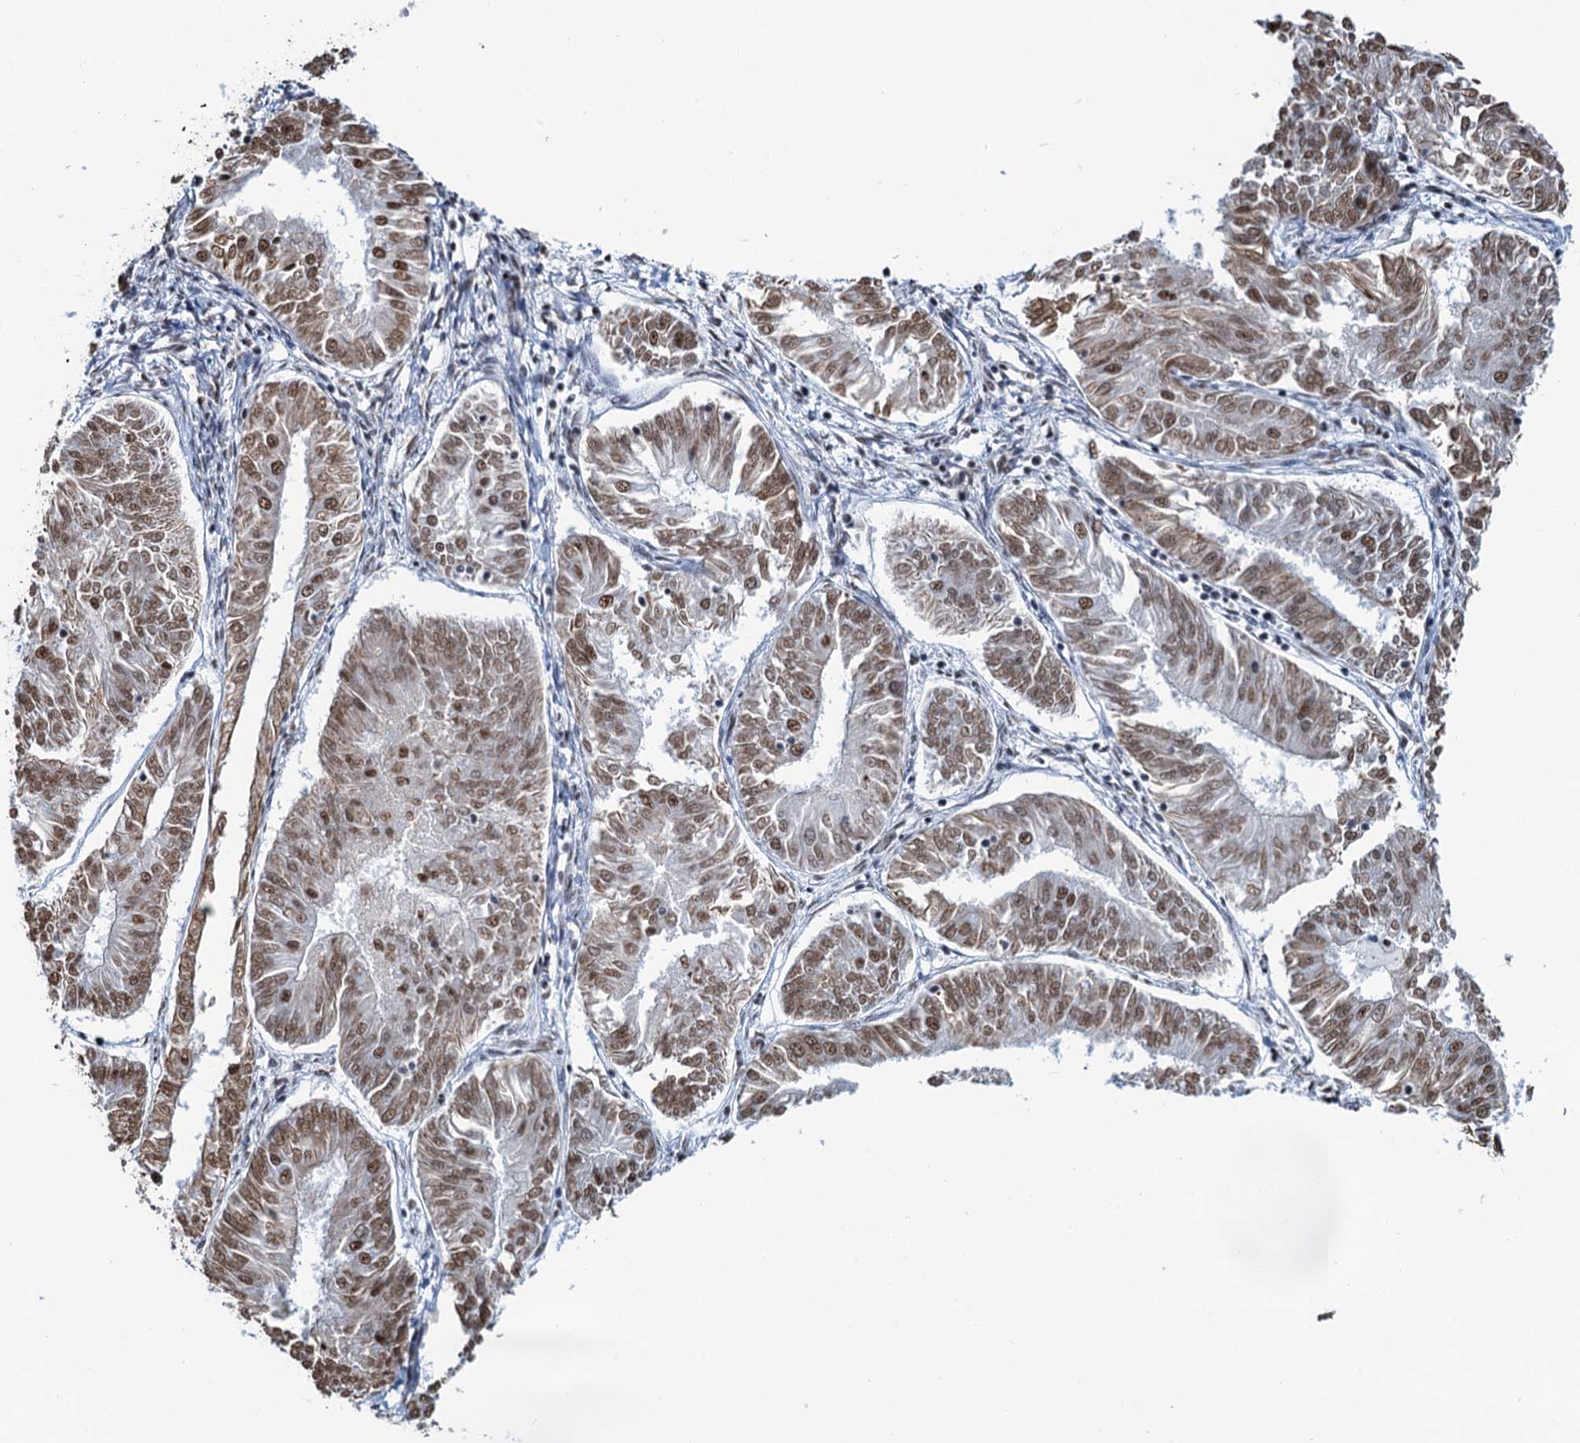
{"staining": {"intensity": "moderate", "quantity": ">75%", "location": "nuclear"}, "tissue": "endometrial cancer", "cell_type": "Tumor cells", "image_type": "cancer", "snomed": [{"axis": "morphology", "description": "Adenocarcinoma, NOS"}, {"axis": "topography", "description": "Endometrium"}], "caption": "Endometrial adenocarcinoma stained for a protein displays moderate nuclear positivity in tumor cells.", "gene": "ZNF609", "patient": {"sex": "female", "age": 58}}